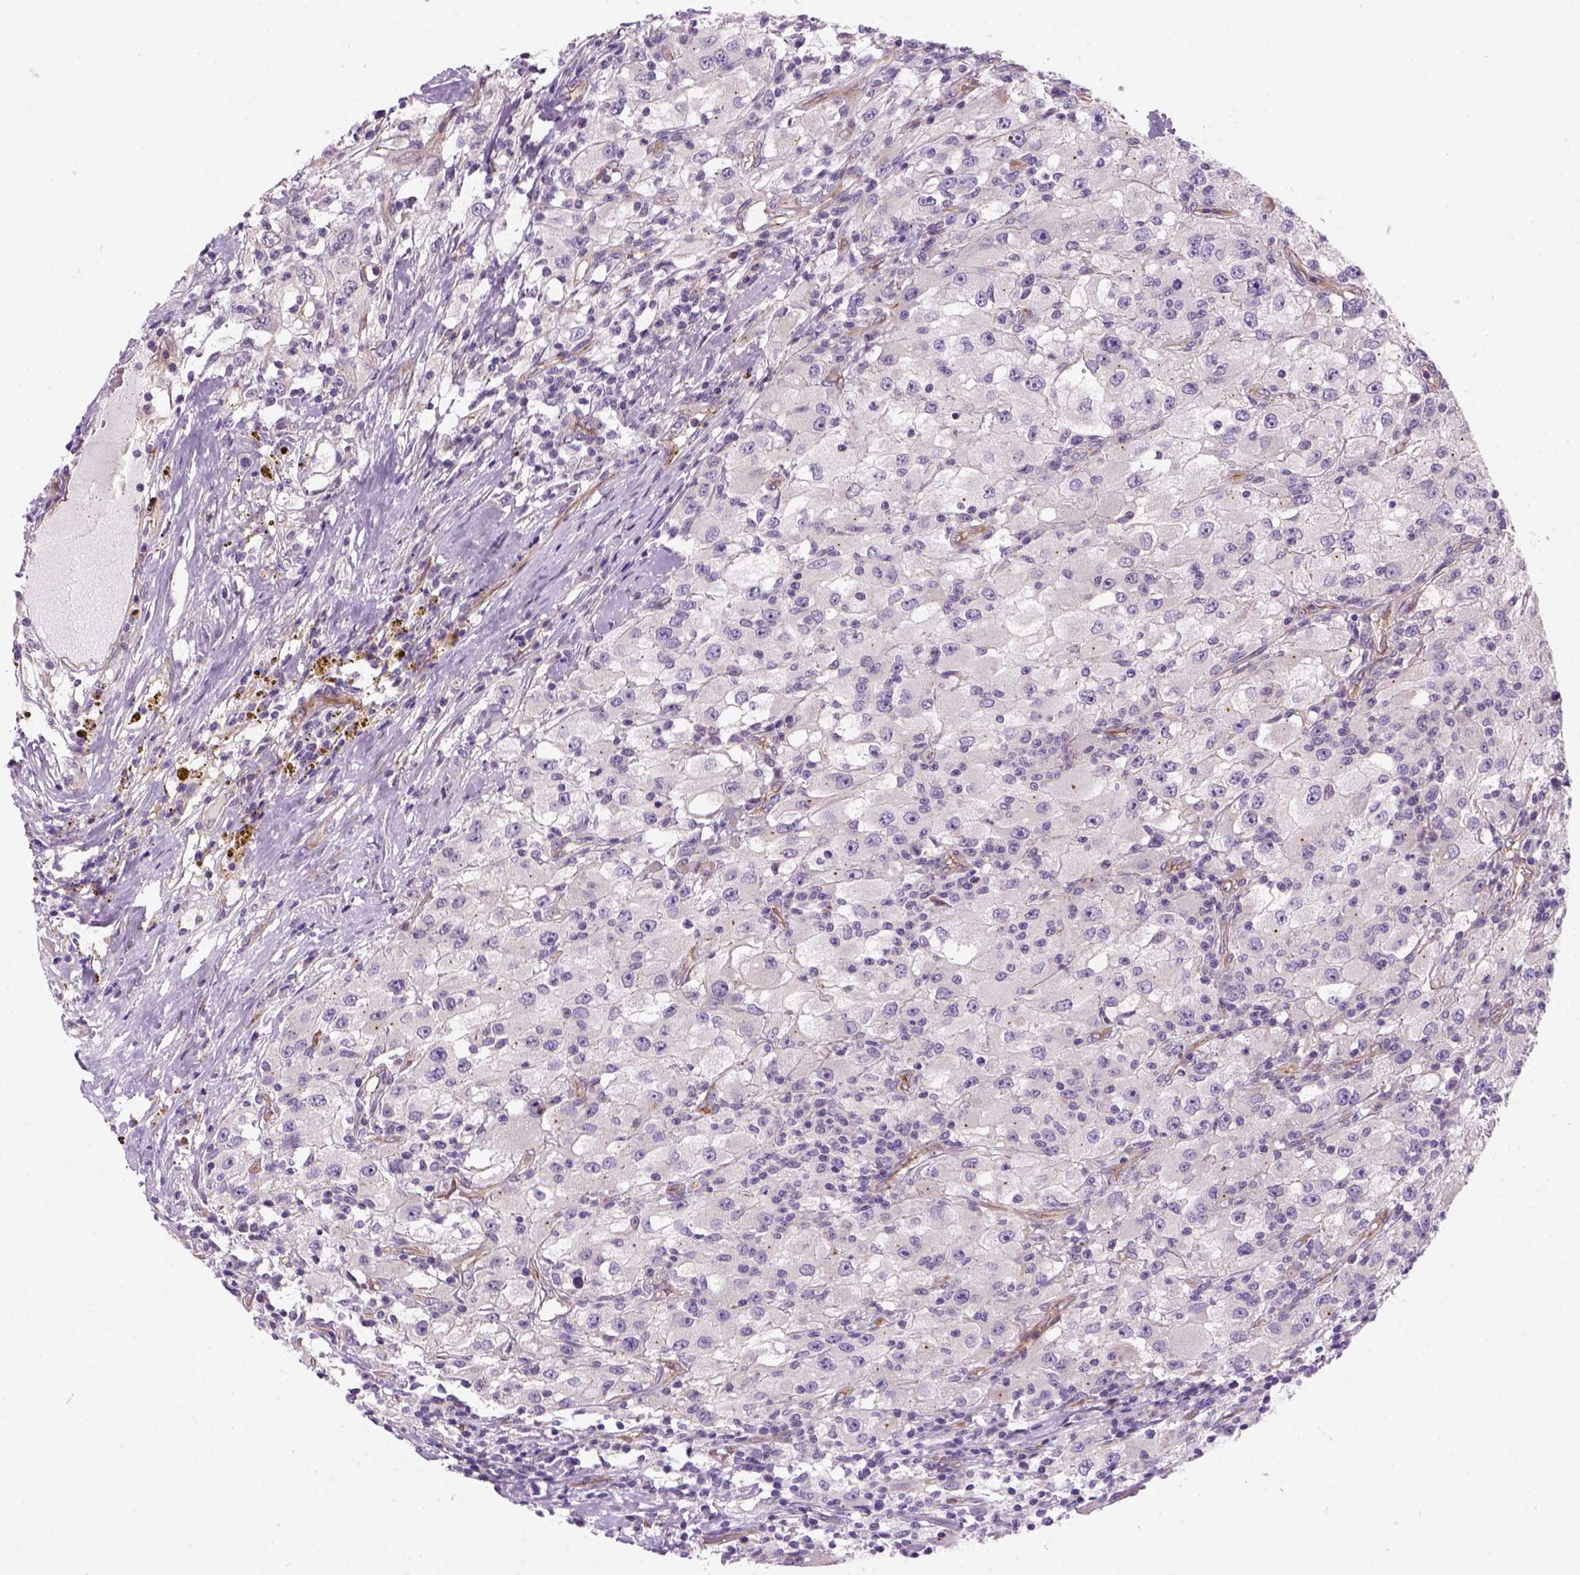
{"staining": {"intensity": "negative", "quantity": "none", "location": "none"}, "tissue": "renal cancer", "cell_type": "Tumor cells", "image_type": "cancer", "snomed": [{"axis": "morphology", "description": "Adenocarcinoma, NOS"}, {"axis": "topography", "description": "Kidney"}], "caption": "Tumor cells show no significant staining in renal adenocarcinoma. The staining is performed using DAB brown chromogen with nuclei counter-stained in using hematoxylin.", "gene": "VSTM5", "patient": {"sex": "female", "age": 67}}